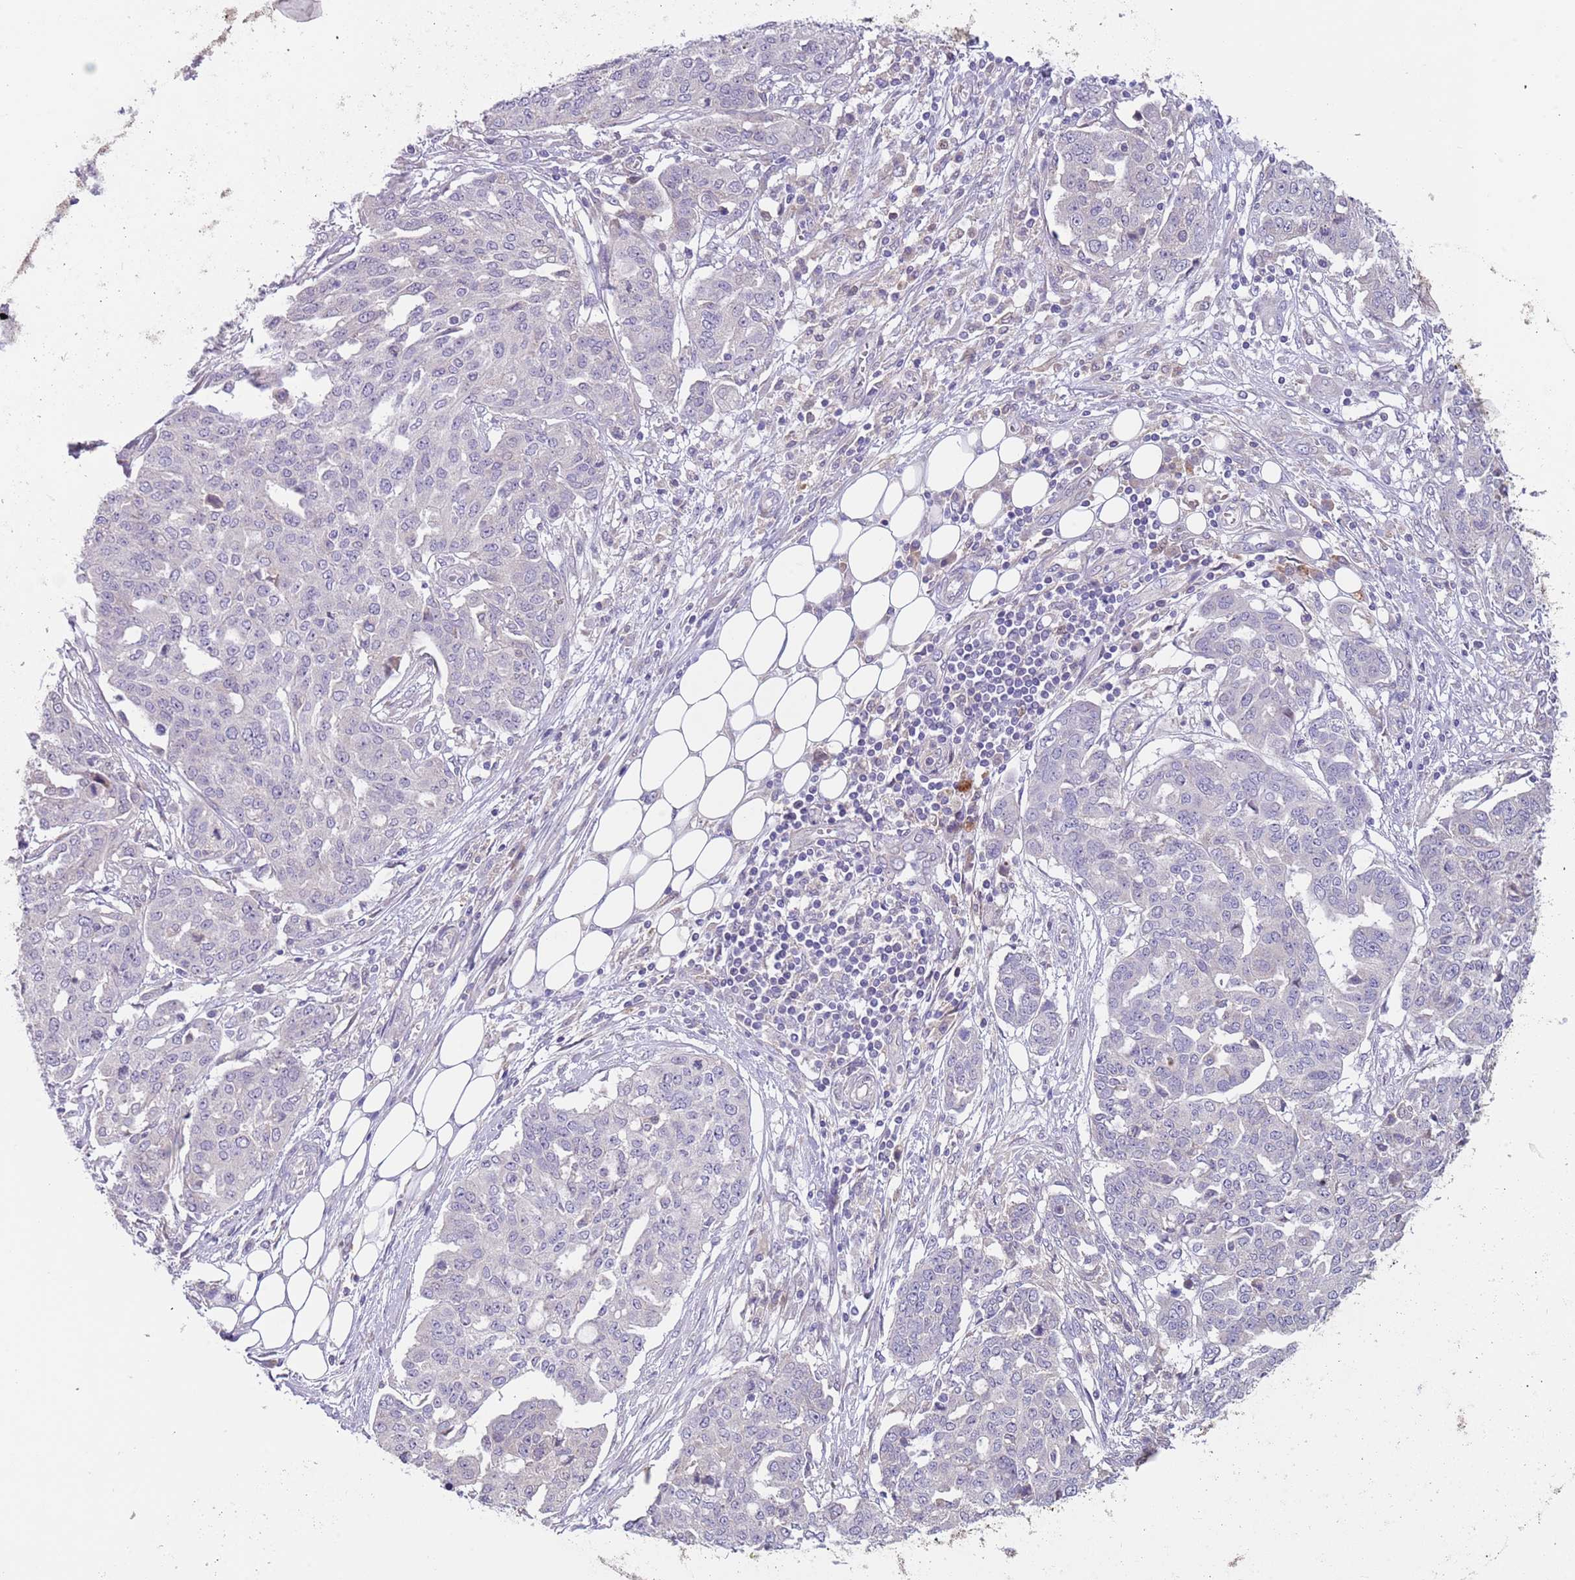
{"staining": {"intensity": "negative", "quantity": "none", "location": "none"}, "tissue": "ovarian cancer", "cell_type": "Tumor cells", "image_type": "cancer", "snomed": [{"axis": "morphology", "description": "Cystadenocarcinoma, serous, NOS"}, {"axis": "topography", "description": "Soft tissue"}, {"axis": "topography", "description": "Ovary"}], "caption": "An image of ovarian cancer stained for a protein exhibits no brown staining in tumor cells.", "gene": "CABYR", "patient": {"sex": "female", "age": 57}}